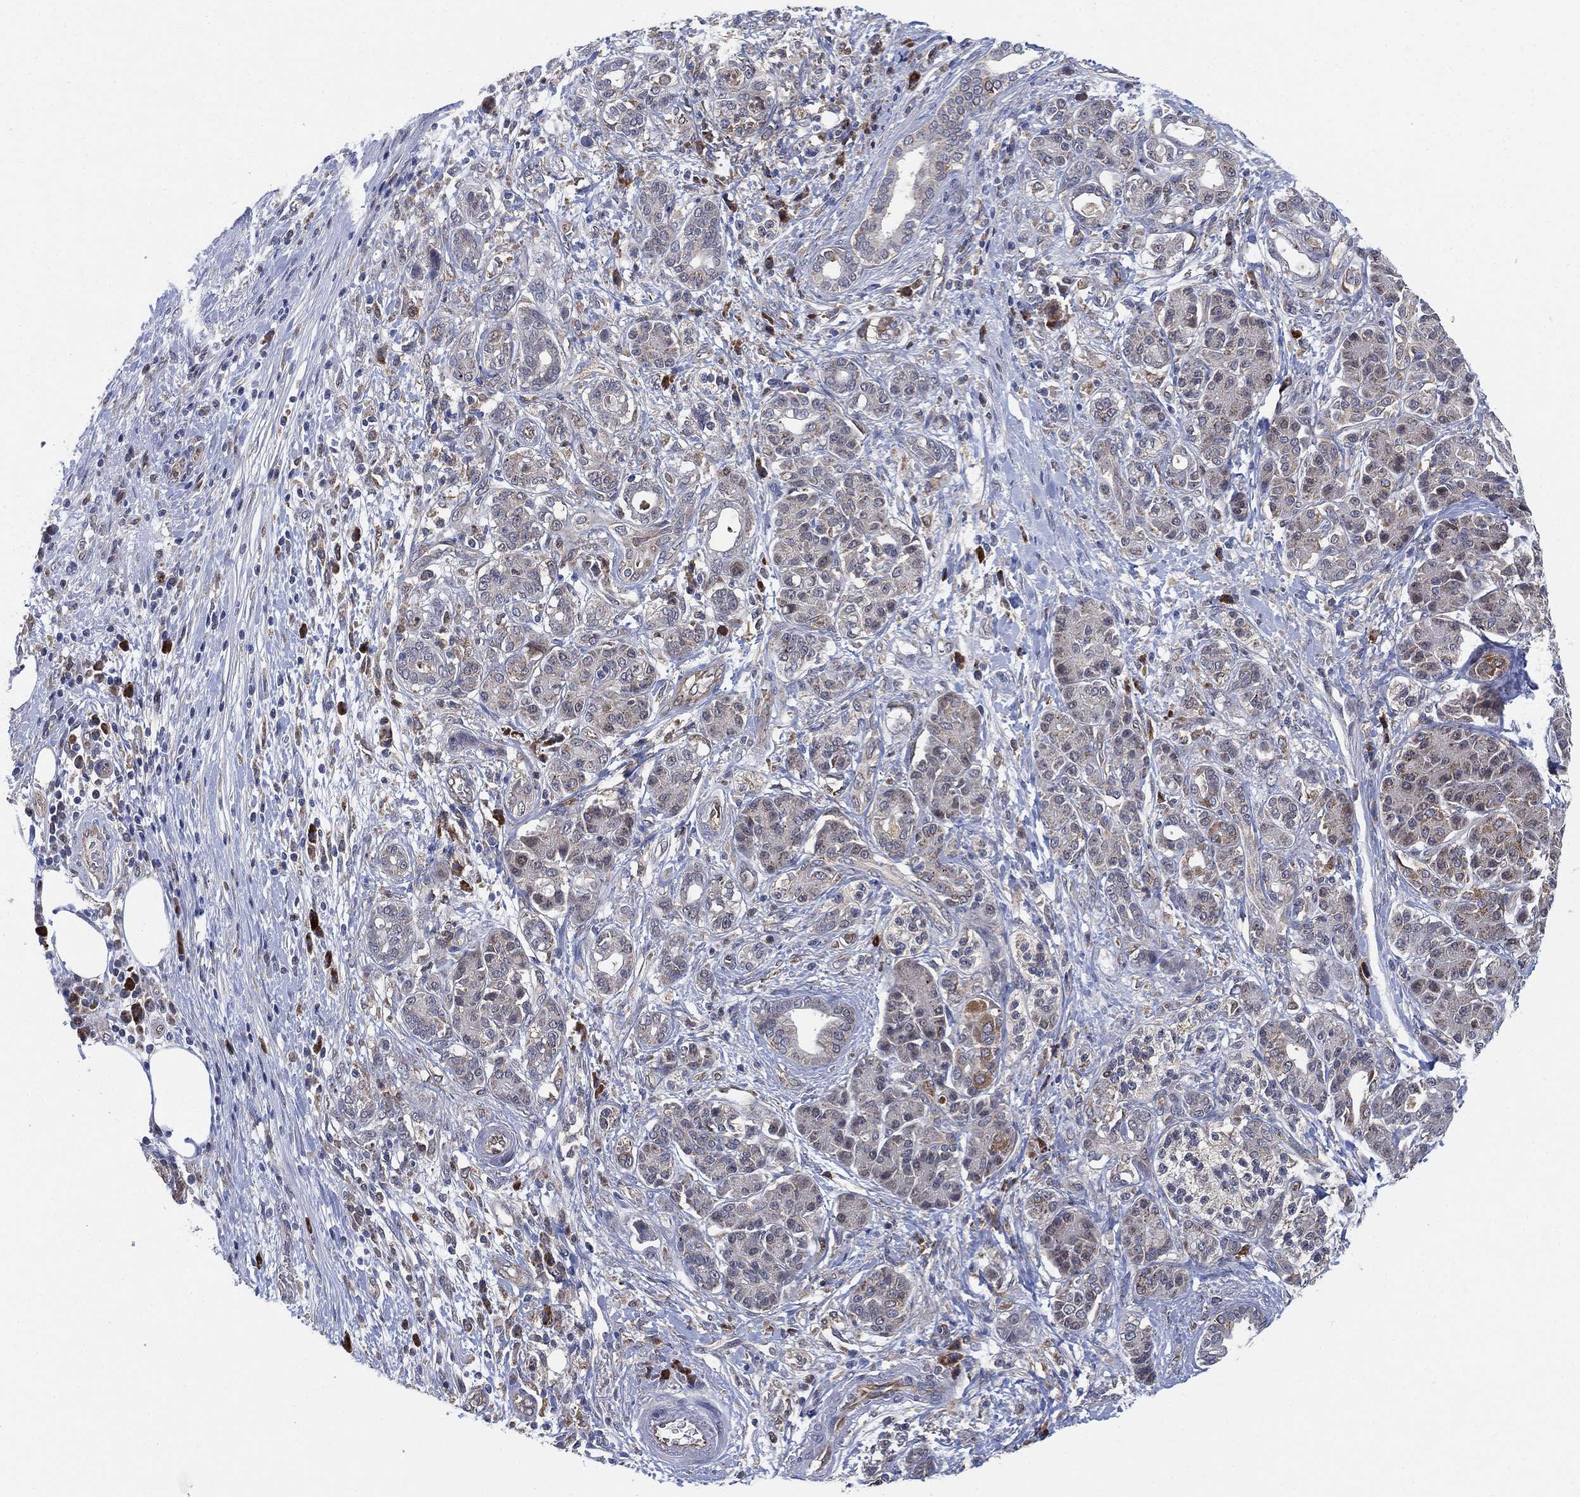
{"staining": {"intensity": "negative", "quantity": "none", "location": "none"}, "tissue": "pancreatic cancer", "cell_type": "Tumor cells", "image_type": "cancer", "snomed": [{"axis": "morphology", "description": "Adenocarcinoma, NOS"}, {"axis": "topography", "description": "Pancreas"}], "caption": "This is a image of IHC staining of adenocarcinoma (pancreatic), which shows no staining in tumor cells.", "gene": "FES", "patient": {"sex": "female", "age": 73}}